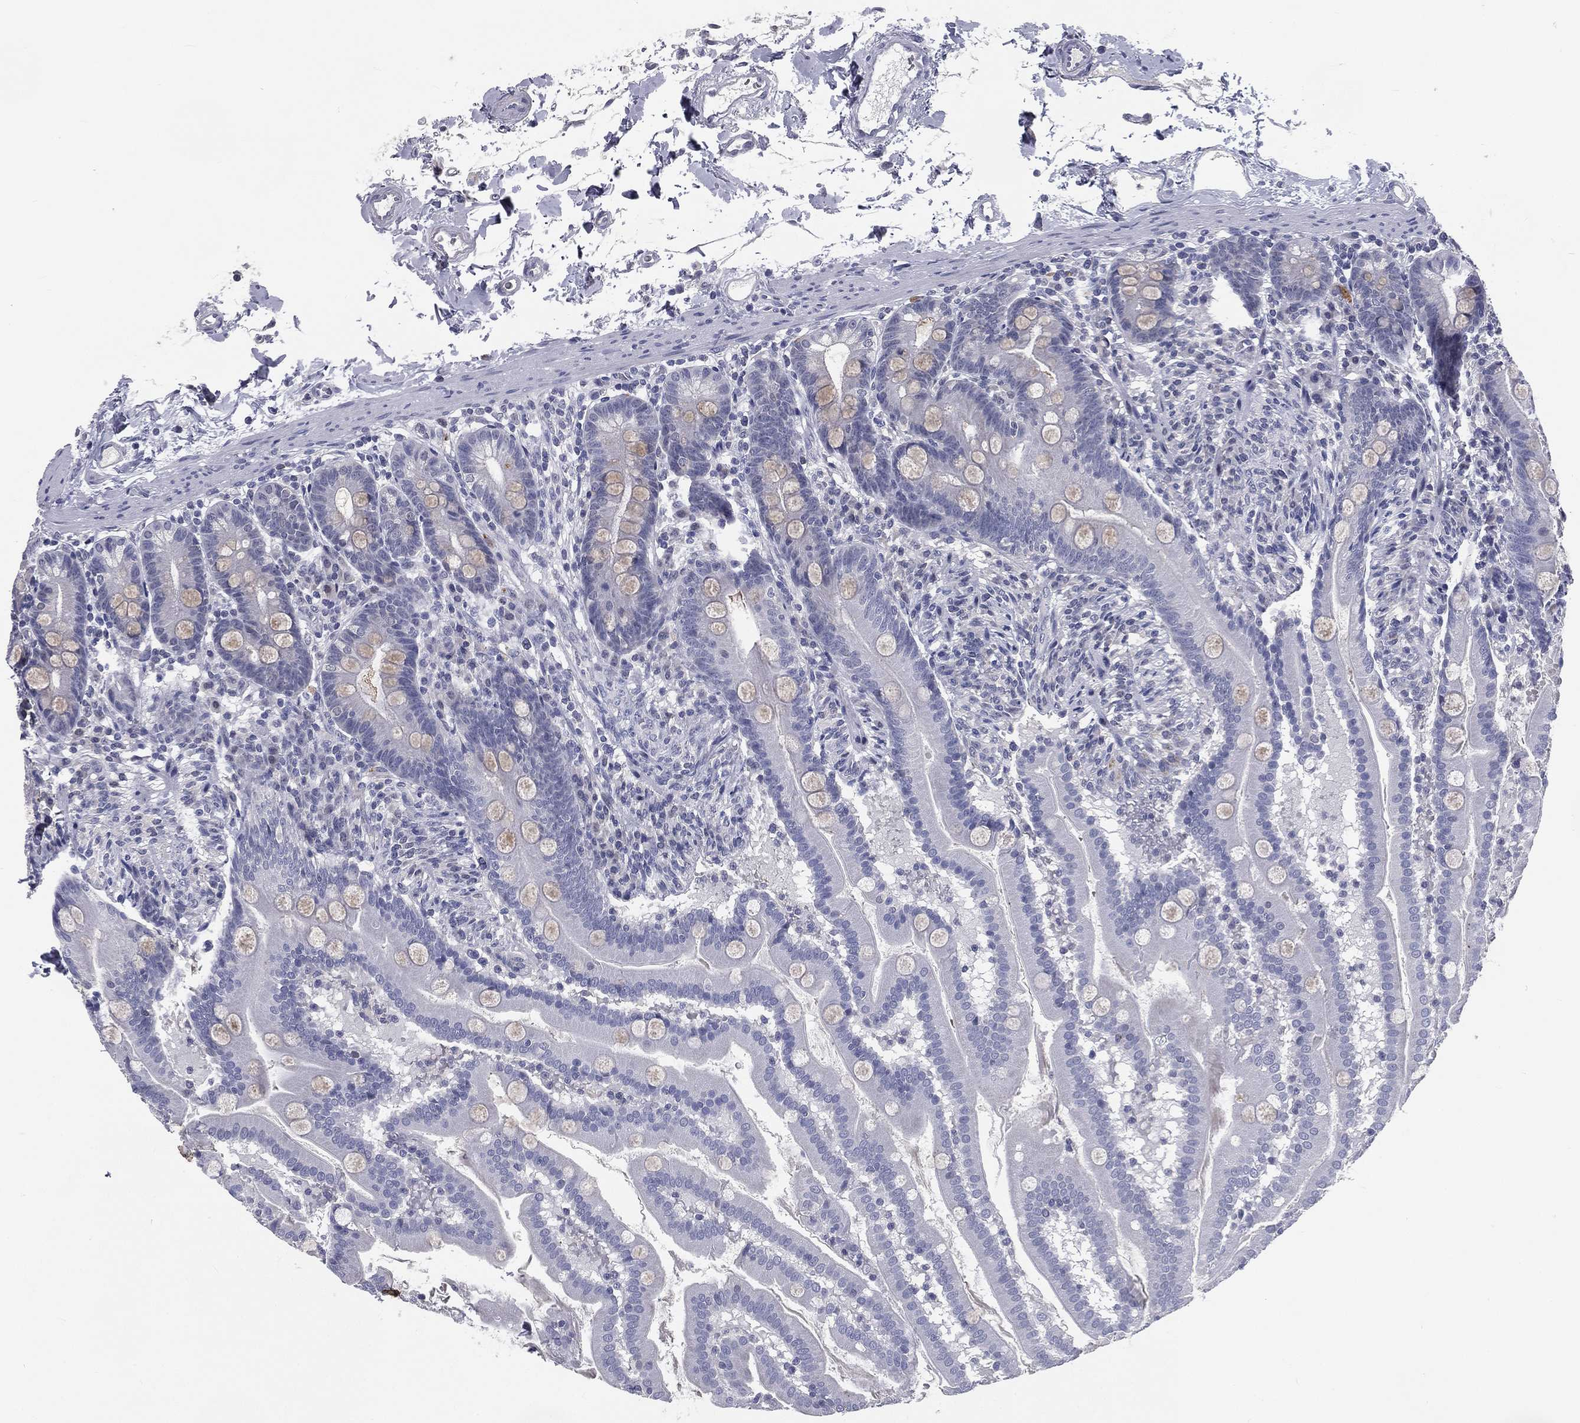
{"staining": {"intensity": "negative", "quantity": "none", "location": "none"}, "tissue": "small intestine", "cell_type": "Glandular cells", "image_type": "normal", "snomed": [{"axis": "morphology", "description": "Normal tissue, NOS"}, {"axis": "topography", "description": "Small intestine"}], "caption": "Immunohistochemistry image of normal small intestine: human small intestine stained with DAB demonstrates no significant protein expression in glandular cells. (DAB immunohistochemistry (IHC) with hematoxylin counter stain).", "gene": "IFT27", "patient": {"sex": "female", "age": 44}}